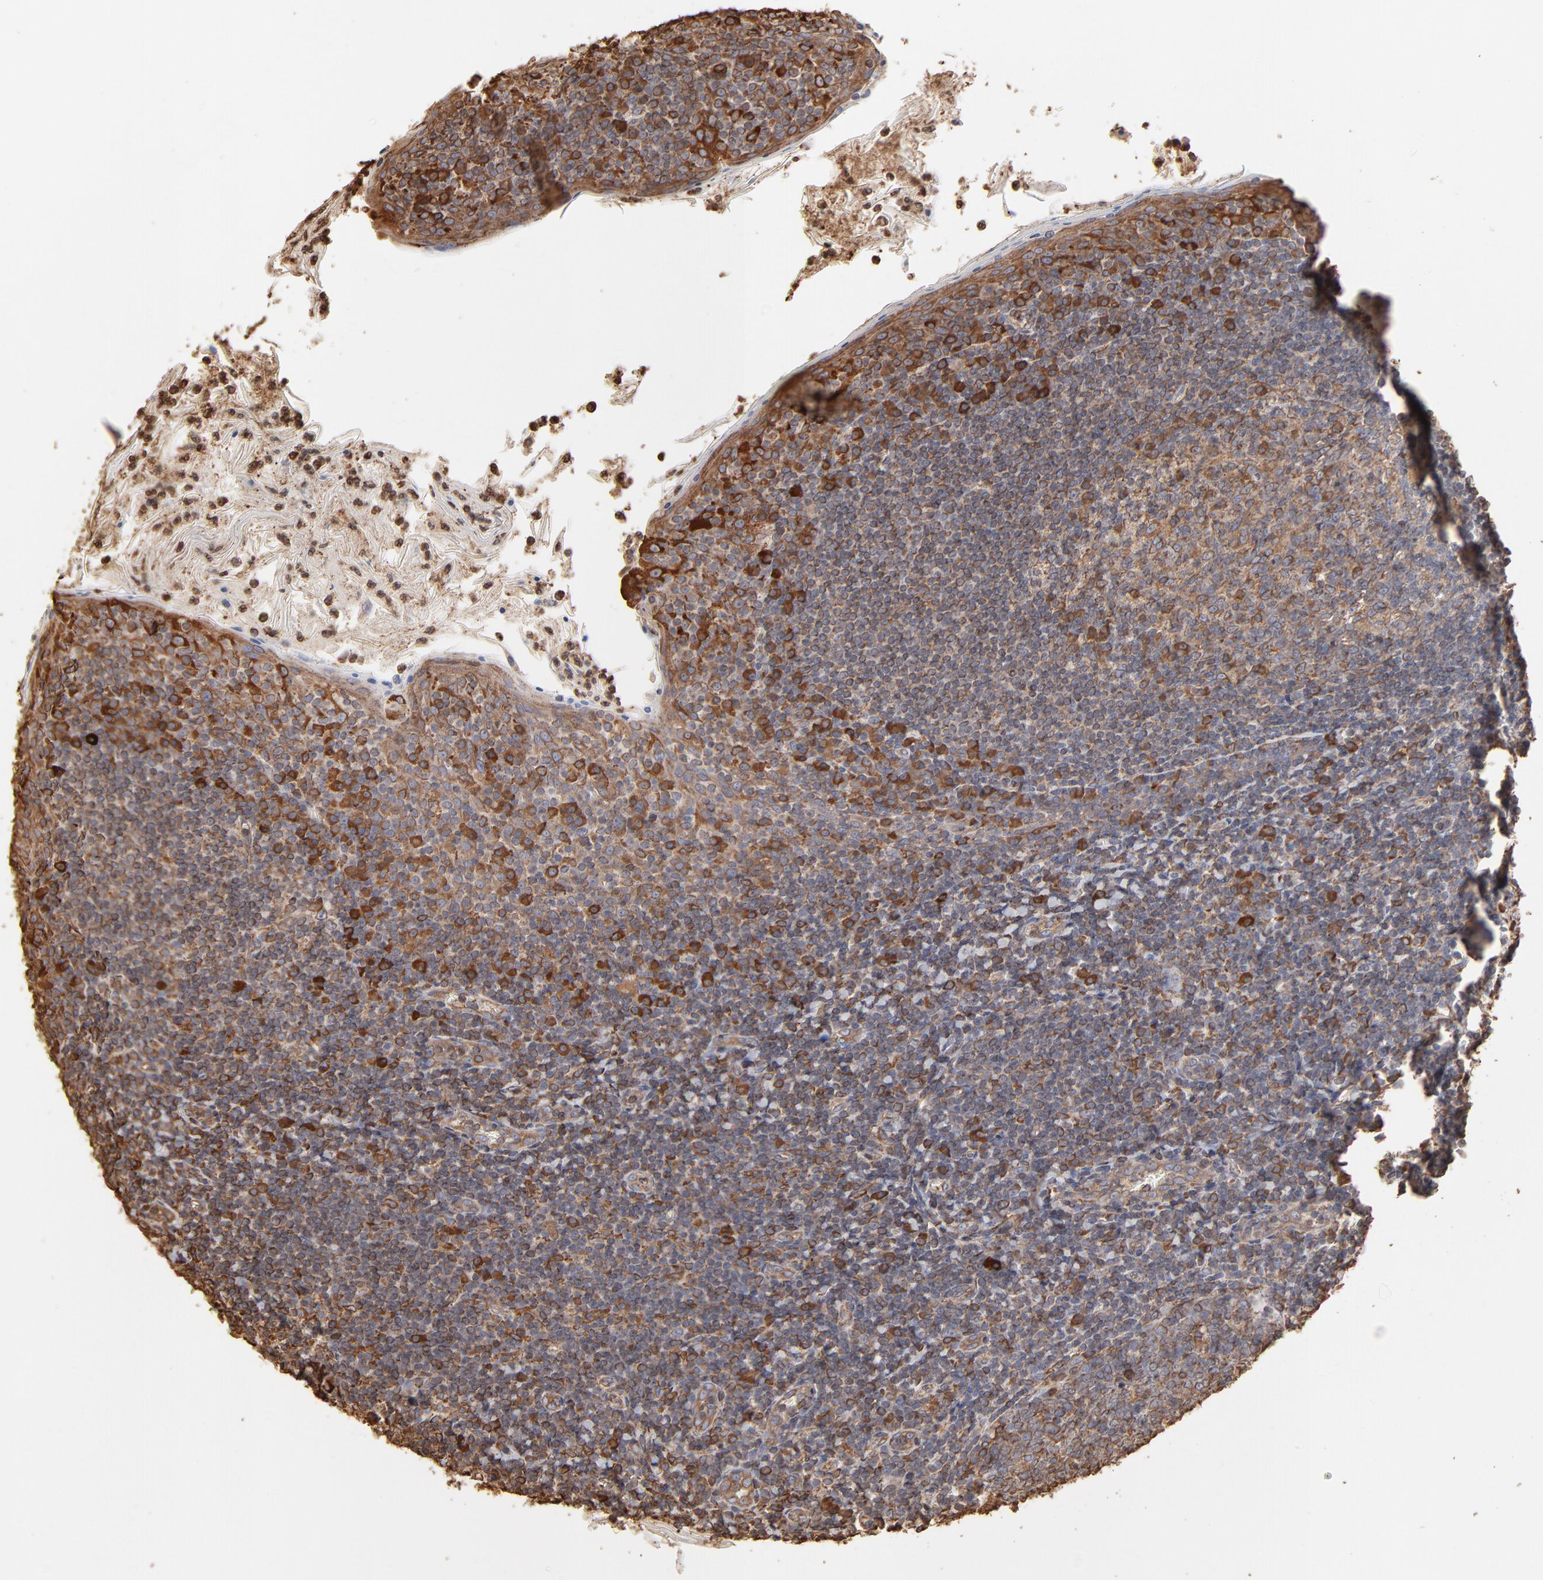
{"staining": {"intensity": "moderate", "quantity": "<25%", "location": "cytoplasmic/membranous"}, "tissue": "tonsil", "cell_type": "Germinal center cells", "image_type": "normal", "snomed": [{"axis": "morphology", "description": "Normal tissue, NOS"}, {"axis": "topography", "description": "Tonsil"}], "caption": "Immunohistochemistry (DAB (3,3'-diaminobenzidine)) staining of normal human tonsil reveals moderate cytoplasmic/membranous protein positivity in approximately <25% of germinal center cells. (brown staining indicates protein expression, while blue staining denotes nuclei).", "gene": "PDIA3", "patient": {"sex": "male", "age": 31}}